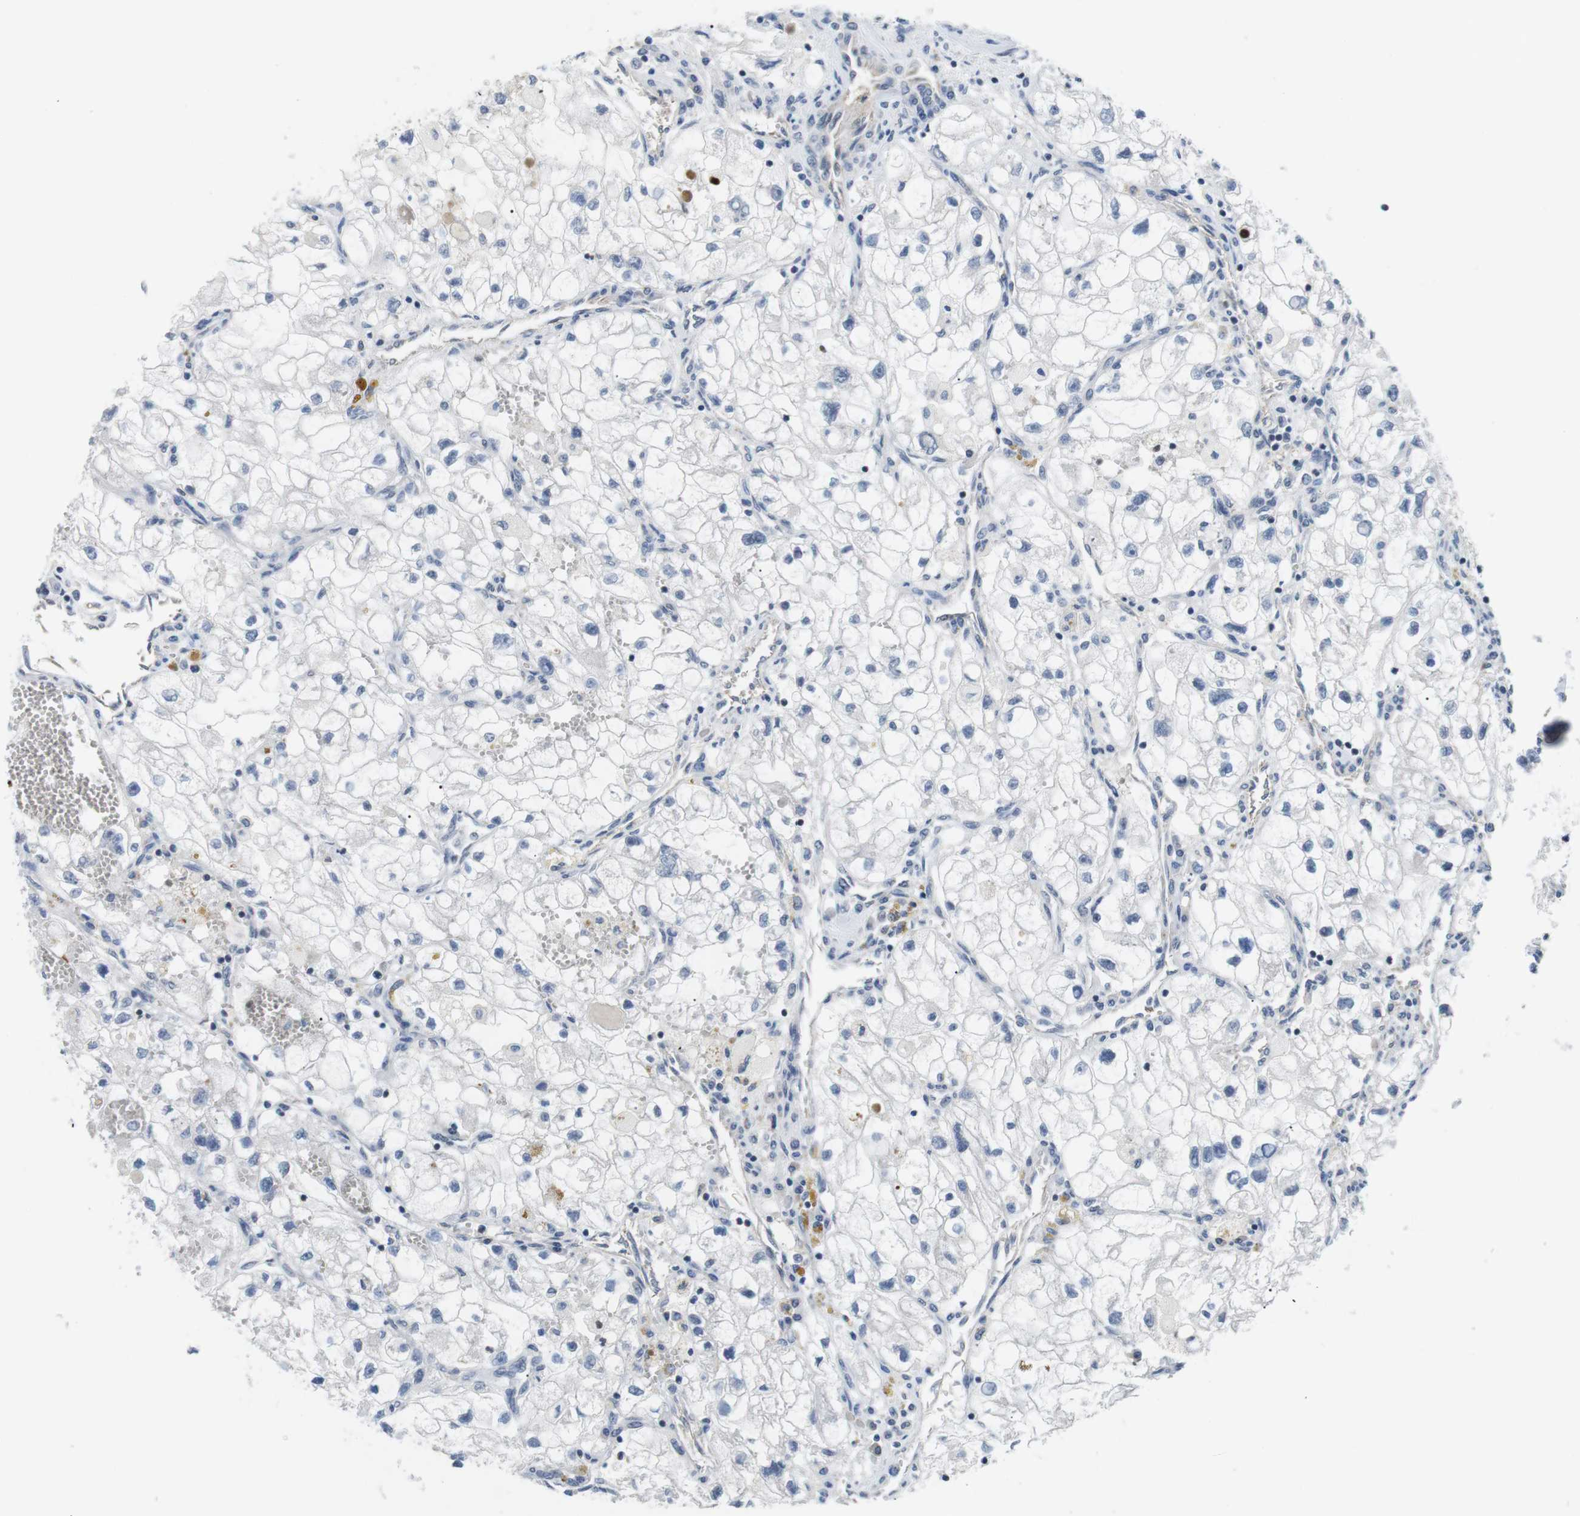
{"staining": {"intensity": "negative", "quantity": "none", "location": "none"}, "tissue": "renal cancer", "cell_type": "Tumor cells", "image_type": "cancer", "snomed": [{"axis": "morphology", "description": "Adenocarcinoma, NOS"}, {"axis": "topography", "description": "Kidney"}], "caption": "An immunohistochemistry (IHC) image of renal cancer is shown. There is no staining in tumor cells of renal cancer.", "gene": "NECTIN1", "patient": {"sex": "female", "age": 70}}